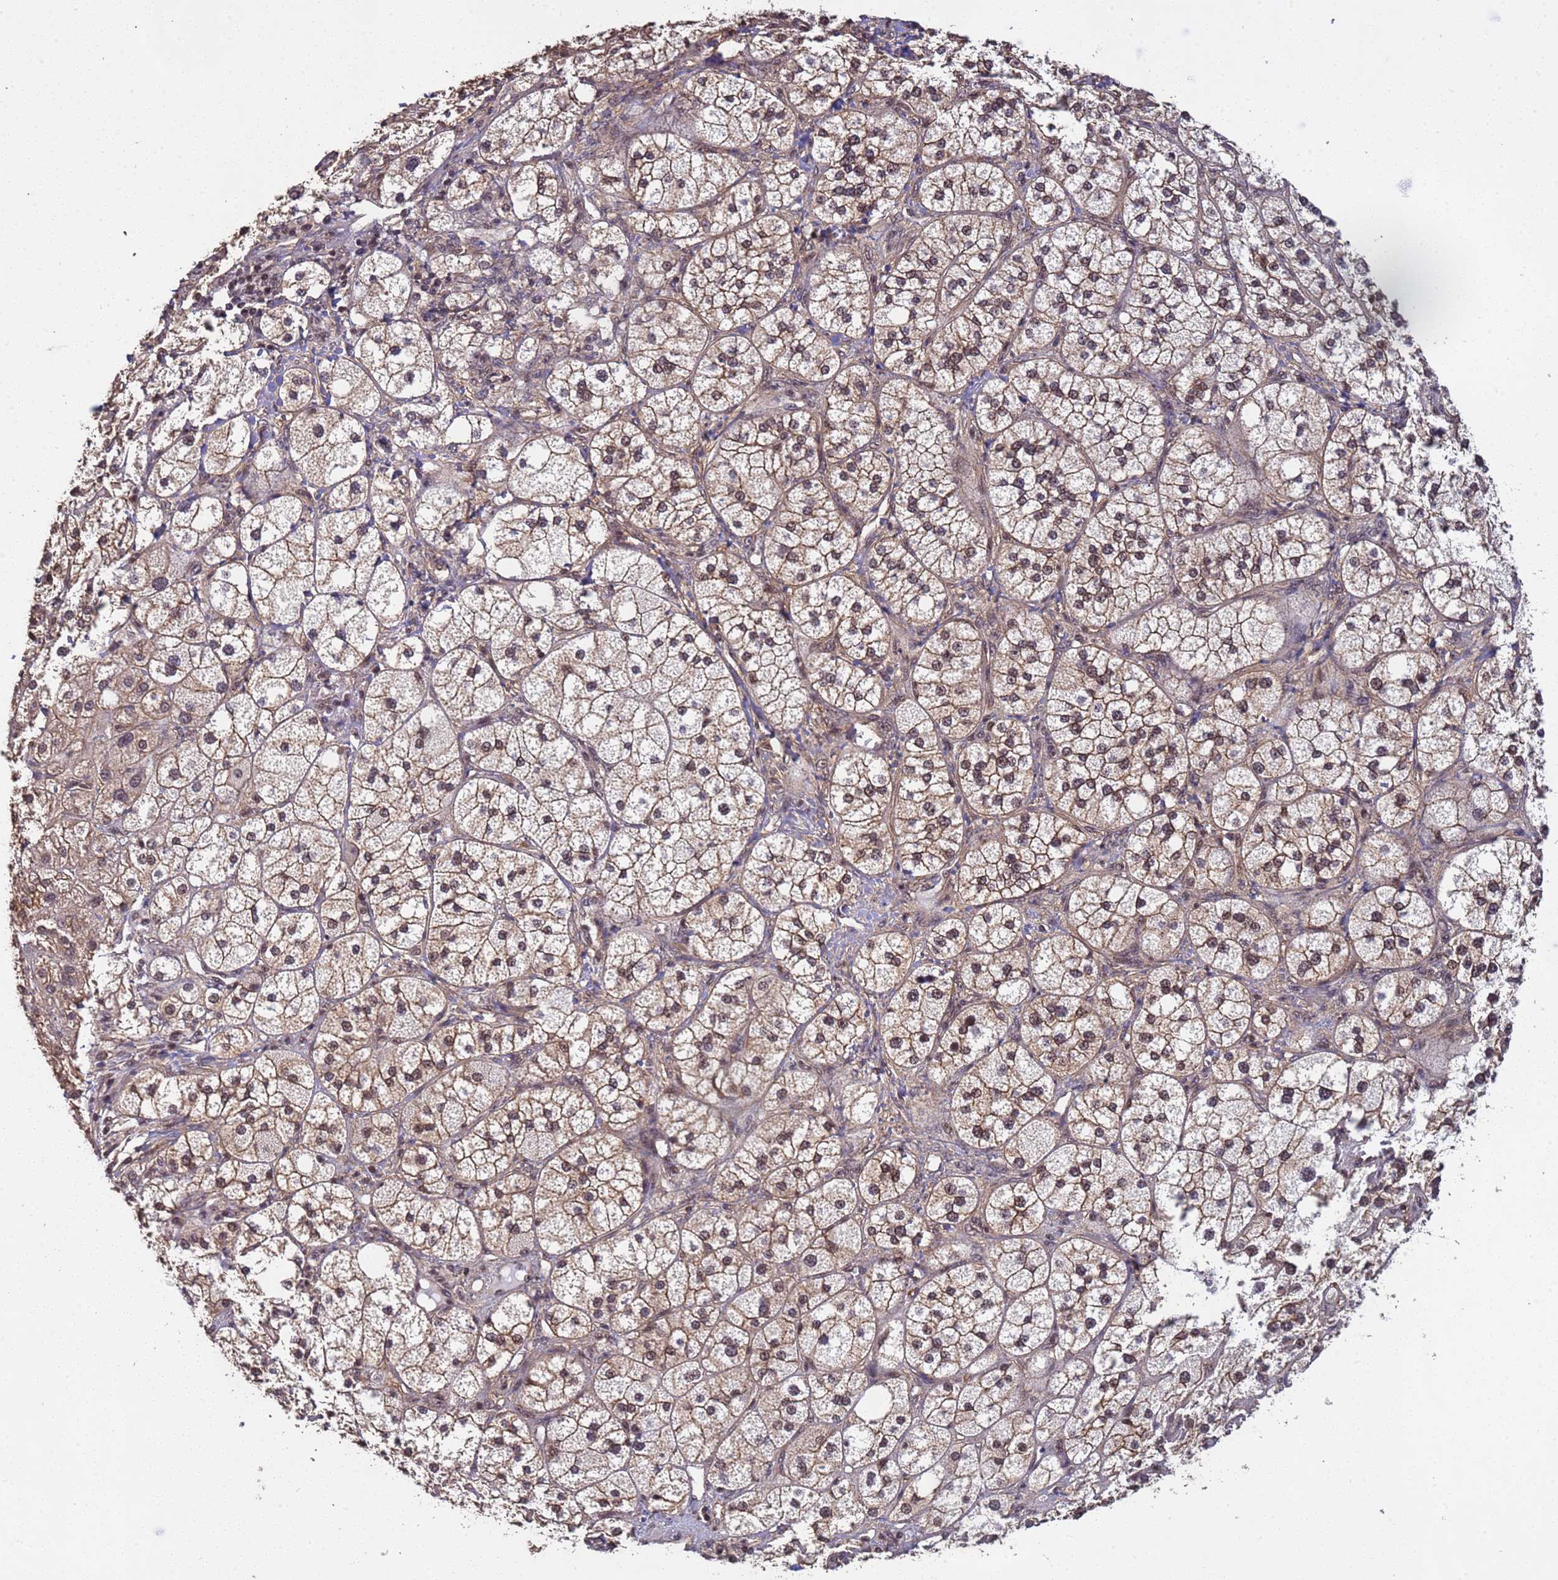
{"staining": {"intensity": "moderate", "quantity": "25%-75%", "location": "nuclear"}, "tissue": "adrenal gland", "cell_type": "Glandular cells", "image_type": "normal", "snomed": [{"axis": "morphology", "description": "Normal tissue, NOS"}, {"axis": "topography", "description": "Adrenal gland"}], "caption": "Protein expression analysis of normal adrenal gland displays moderate nuclear staining in about 25%-75% of glandular cells.", "gene": "SYF2", "patient": {"sex": "male", "age": 61}}